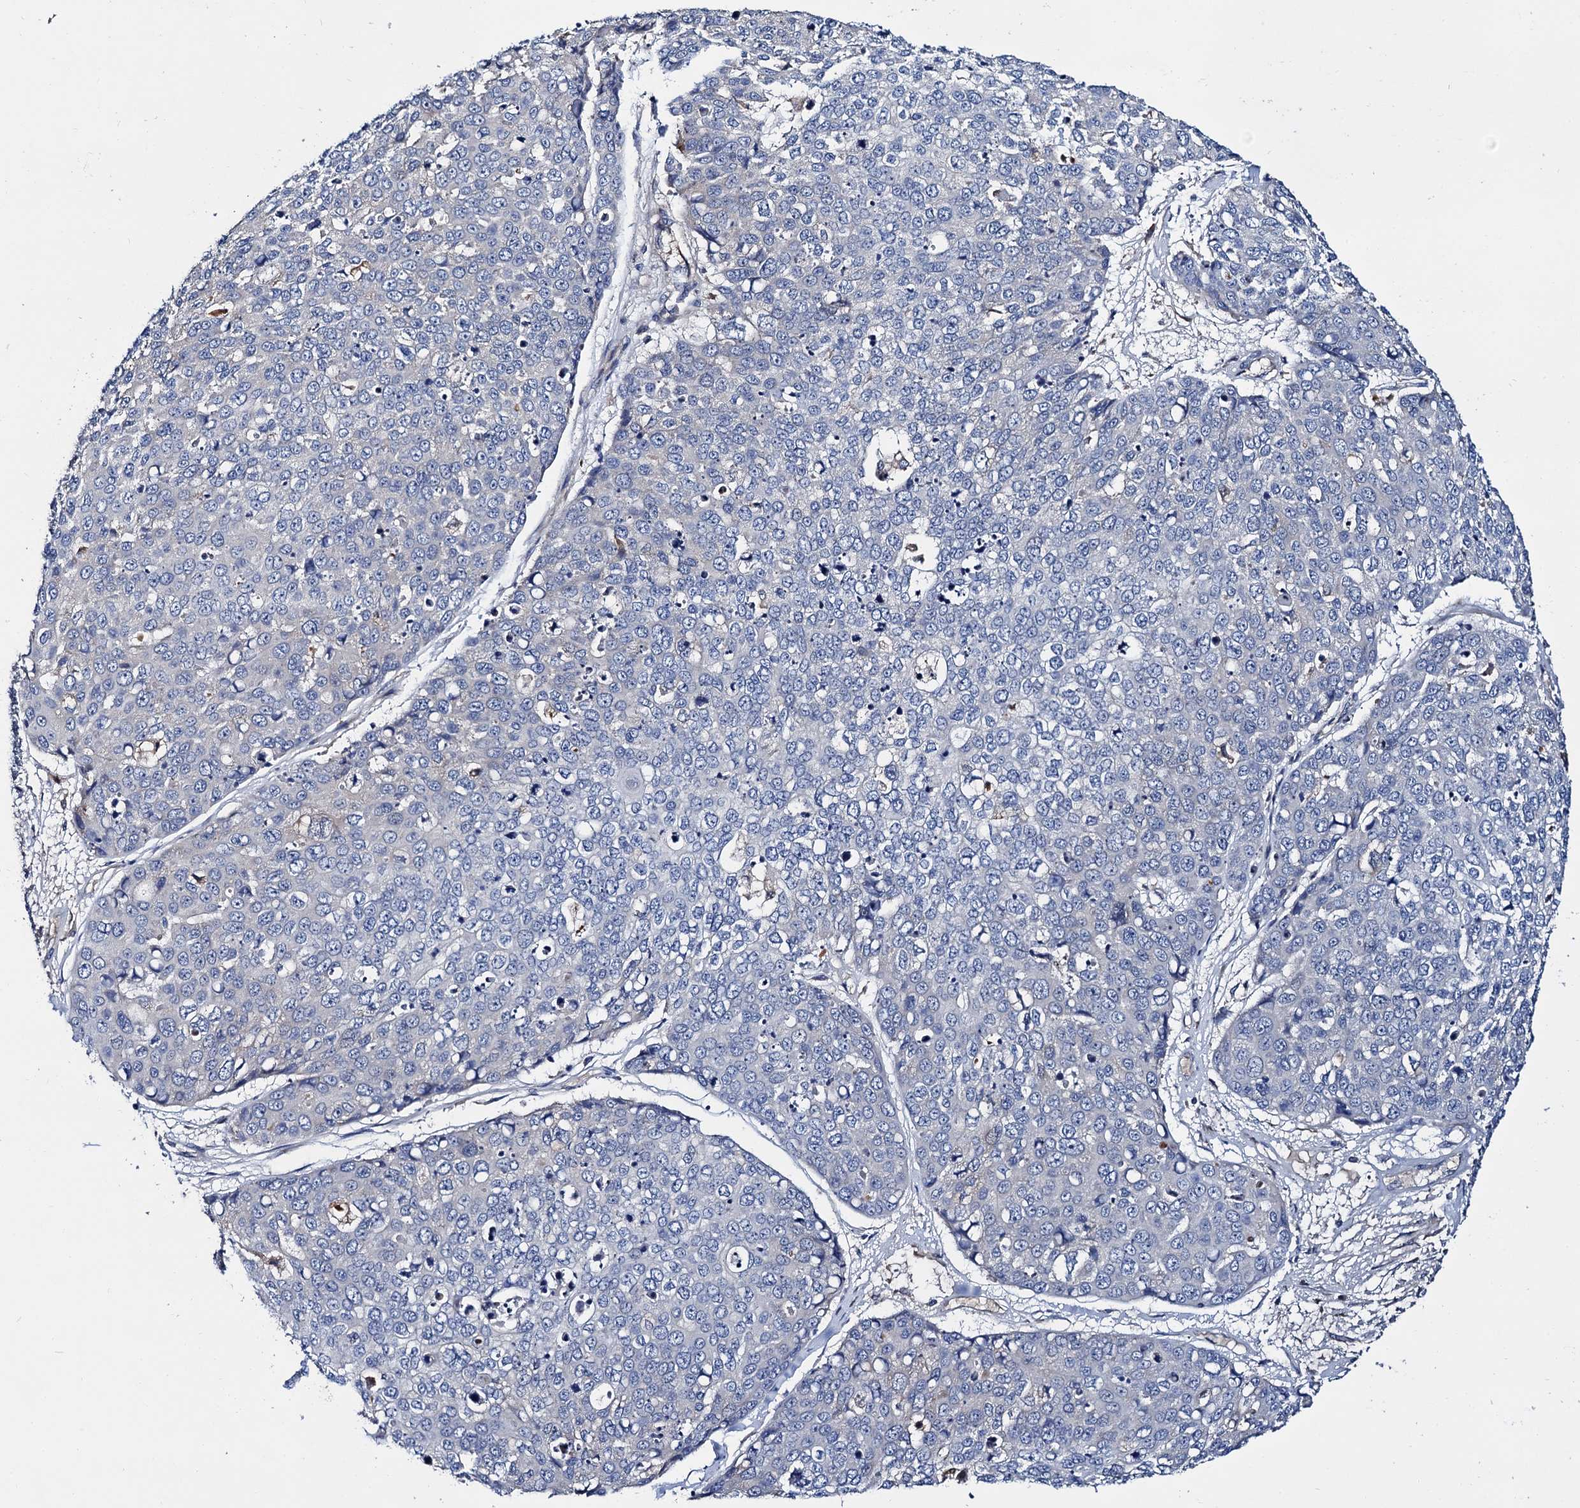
{"staining": {"intensity": "weak", "quantity": "<25%", "location": "cytoplasmic/membranous"}, "tissue": "skin cancer", "cell_type": "Tumor cells", "image_type": "cancer", "snomed": [{"axis": "morphology", "description": "Squamous cell carcinoma, NOS"}, {"axis": "topography", "description": "Skin"}], "caption": "The IHC micrograph has no significant expression in tumor cells of skin squamous cell carcinoma tissue.", "gene": "TRMT112", "patient": {"sex": "female", "age": 44}}